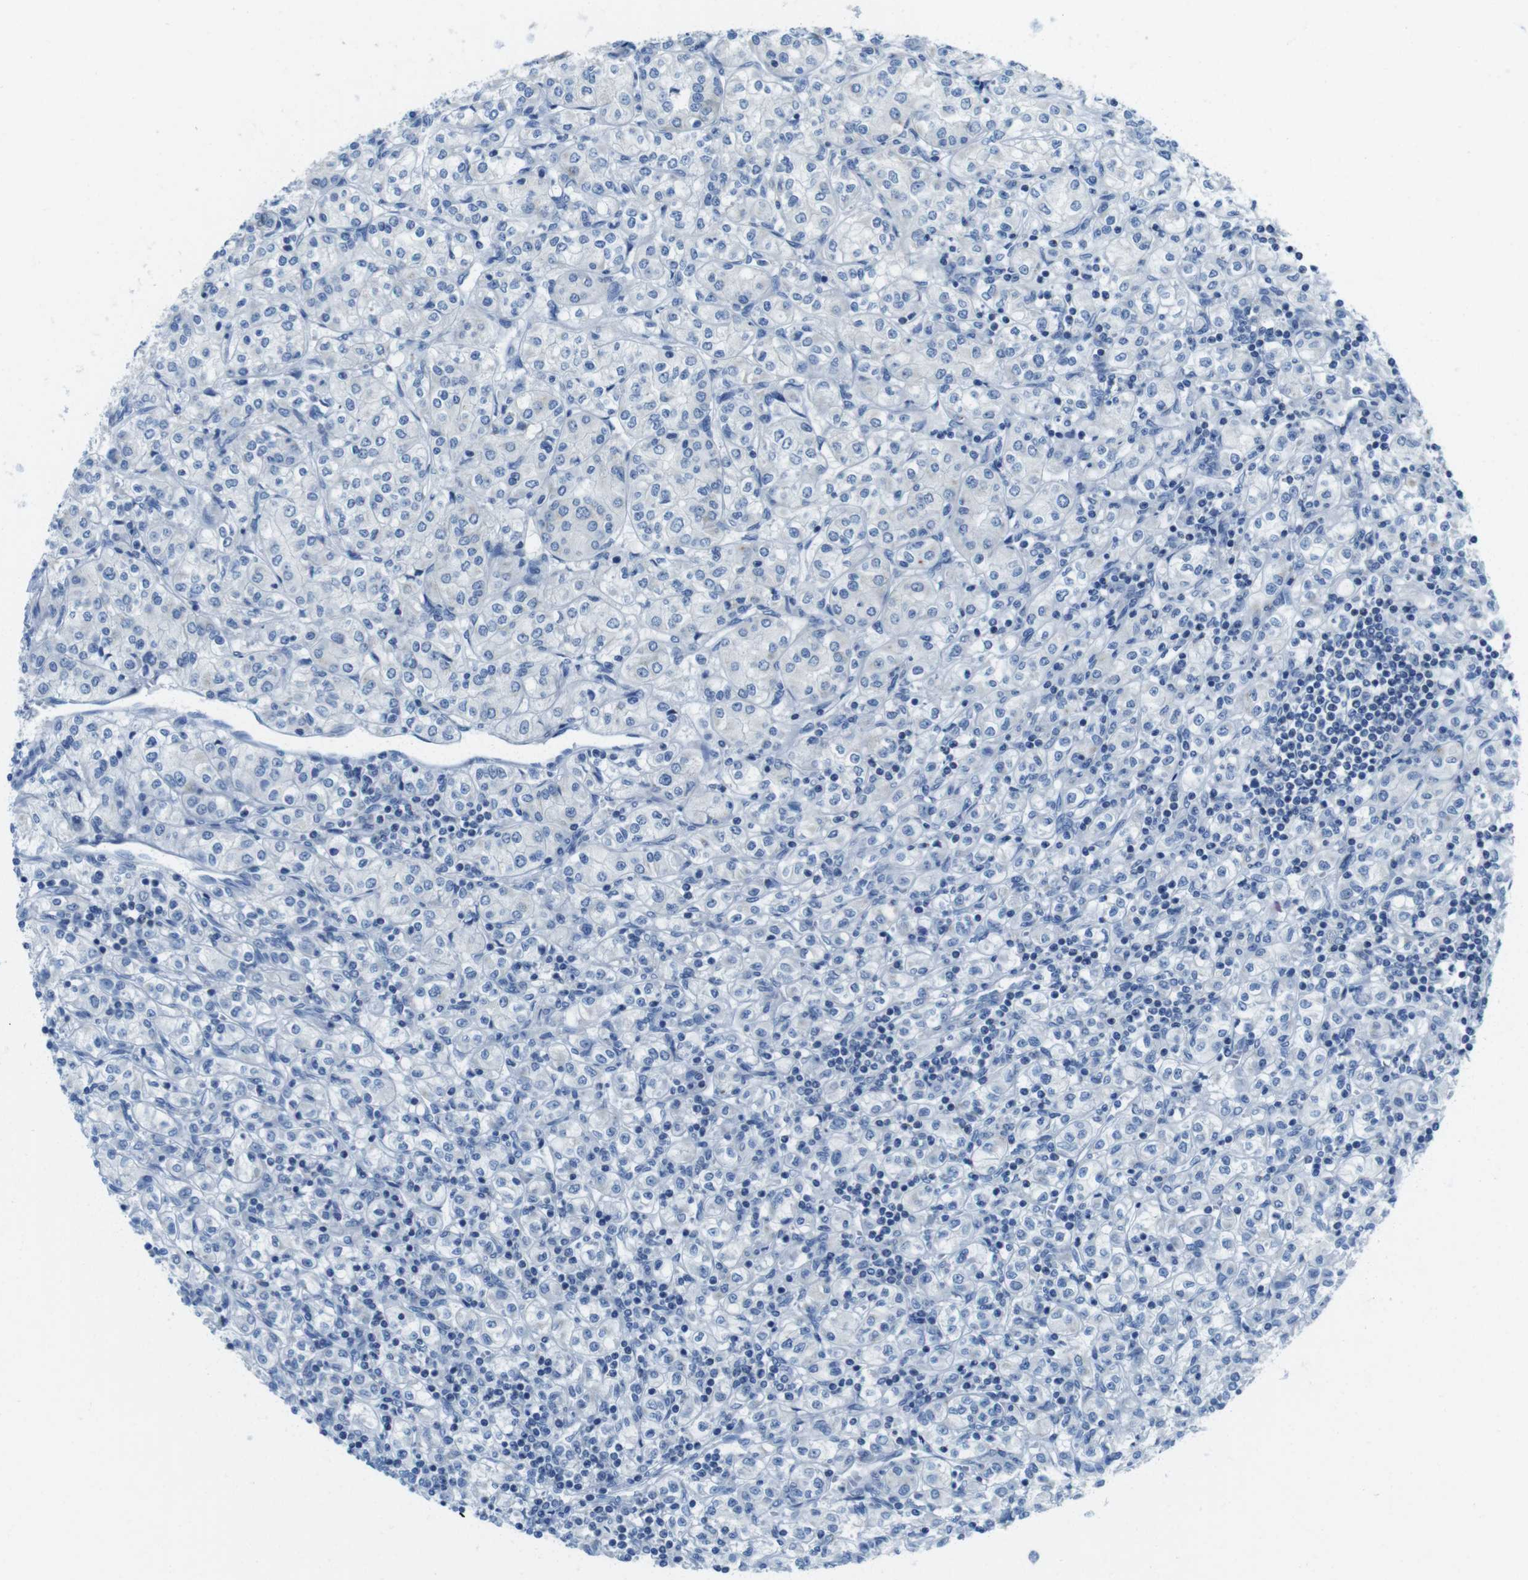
{"staining": {"intensity": "negative", "quantity": "none", "location": "none"}, "tissue": "renal cancer", "cell_type": "Tumor cells", "image_type": "cancer", "snomed": [{"axis": "morphology", "description": "Adenocarcinoma, NOS"}, {"axis": "topography", "description": "Kidney"}], "caption": "This is an immunohistochemistry micrograph of human adenocarcinoma (renal). There is no staining in tumor cells.", "gene": "ASIC5", "patient": {"sex": "male", "age": 77}}